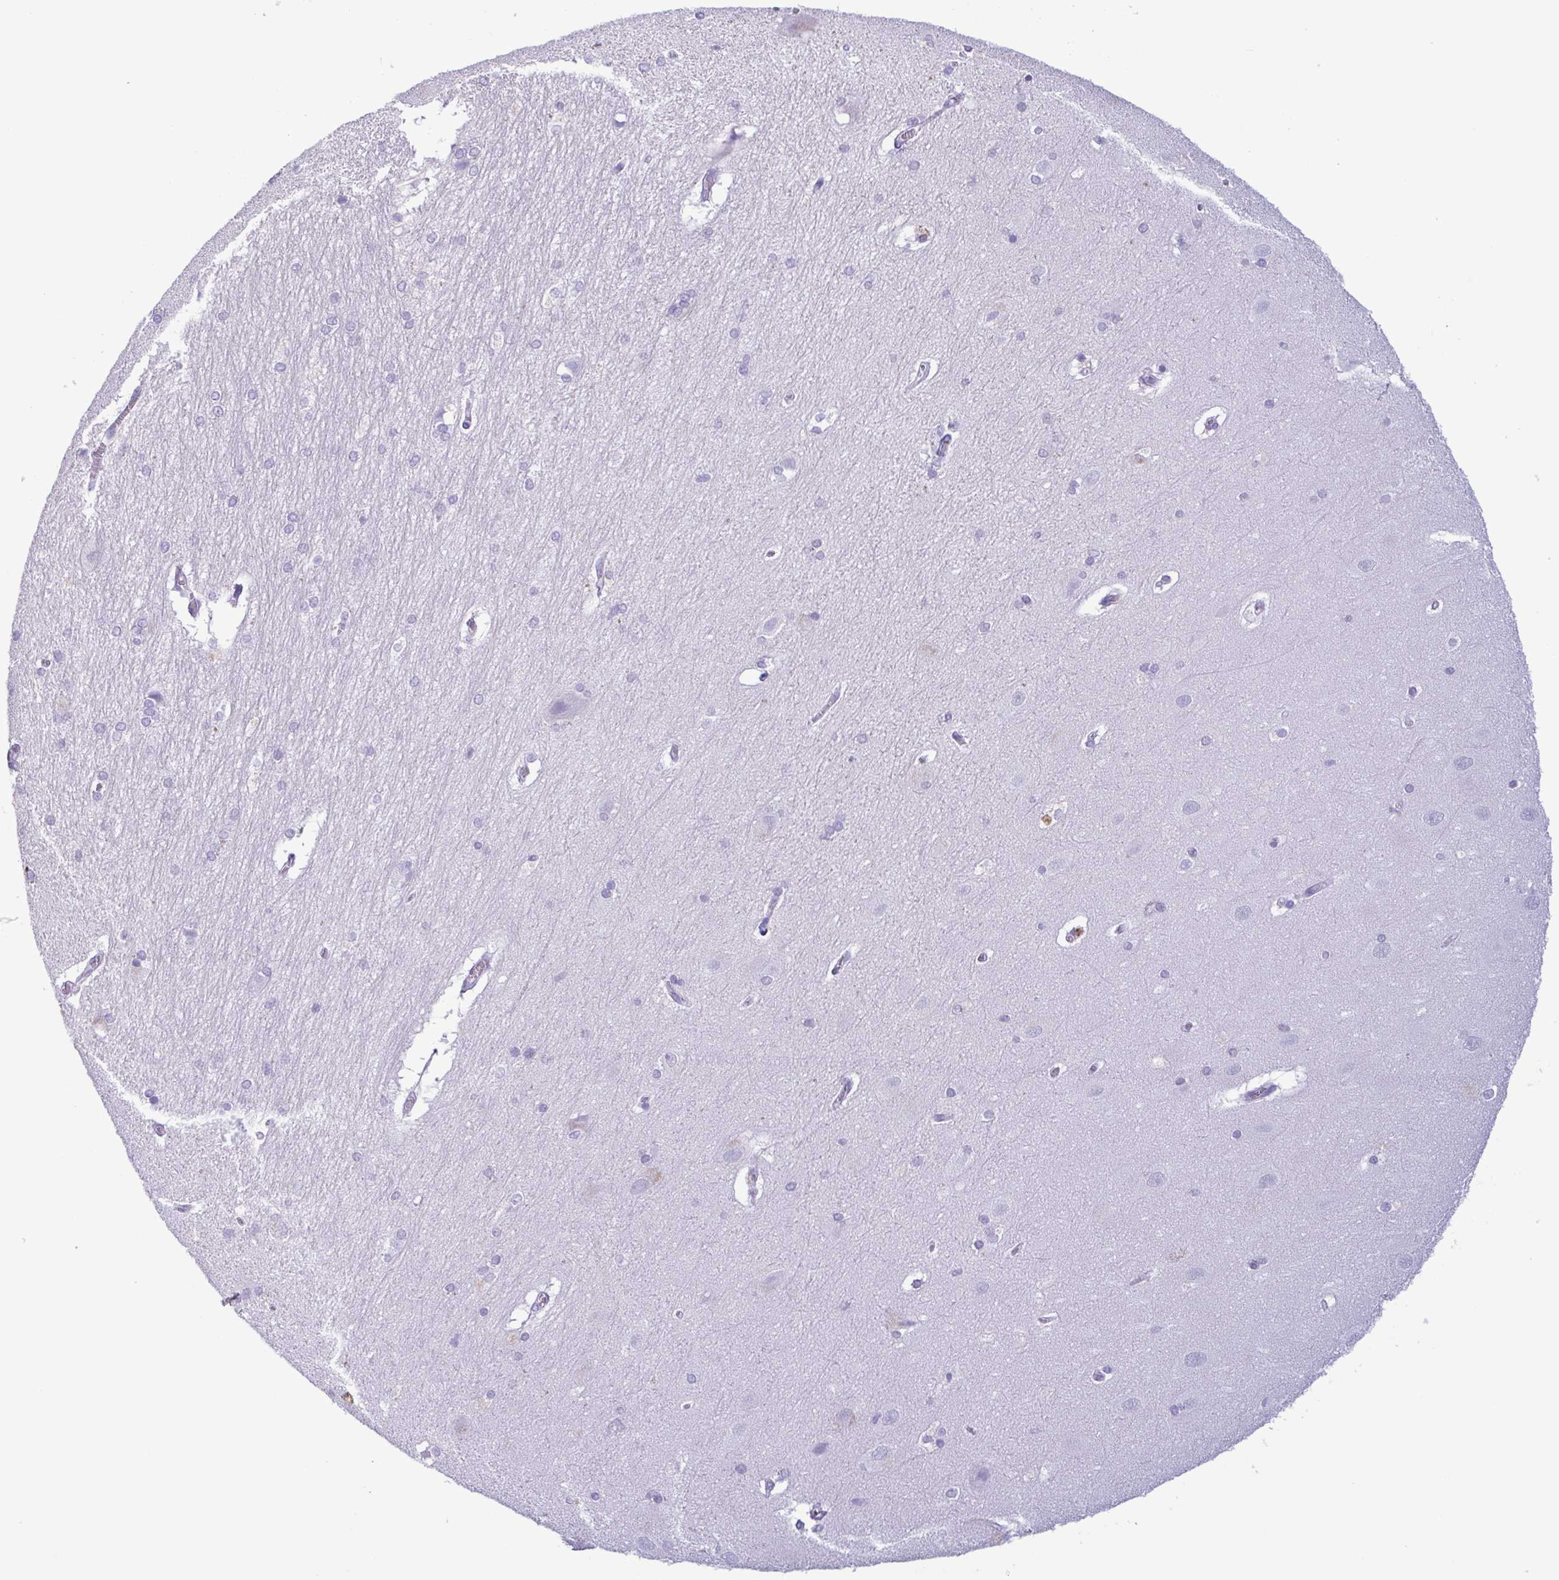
{"staining": {"intensity": "negative", "quantity": "none", "location": "none"}, "tissue": "hippocampus", "cell_type": "Glial cells", "image_type": "normal", "snomed": [{"axis": "morphology", "description": "Normal tissue, NOS"}, {"axis": "topography", "description": "Cerebral cortex"}, {"axis": "topography", "description": "Hippocampus"}], "caption": "Glial cells are negative for brown protein staining in normal hippocampus.", "gene": "LTF", "patient": {"sex": "female", "age": 19}}